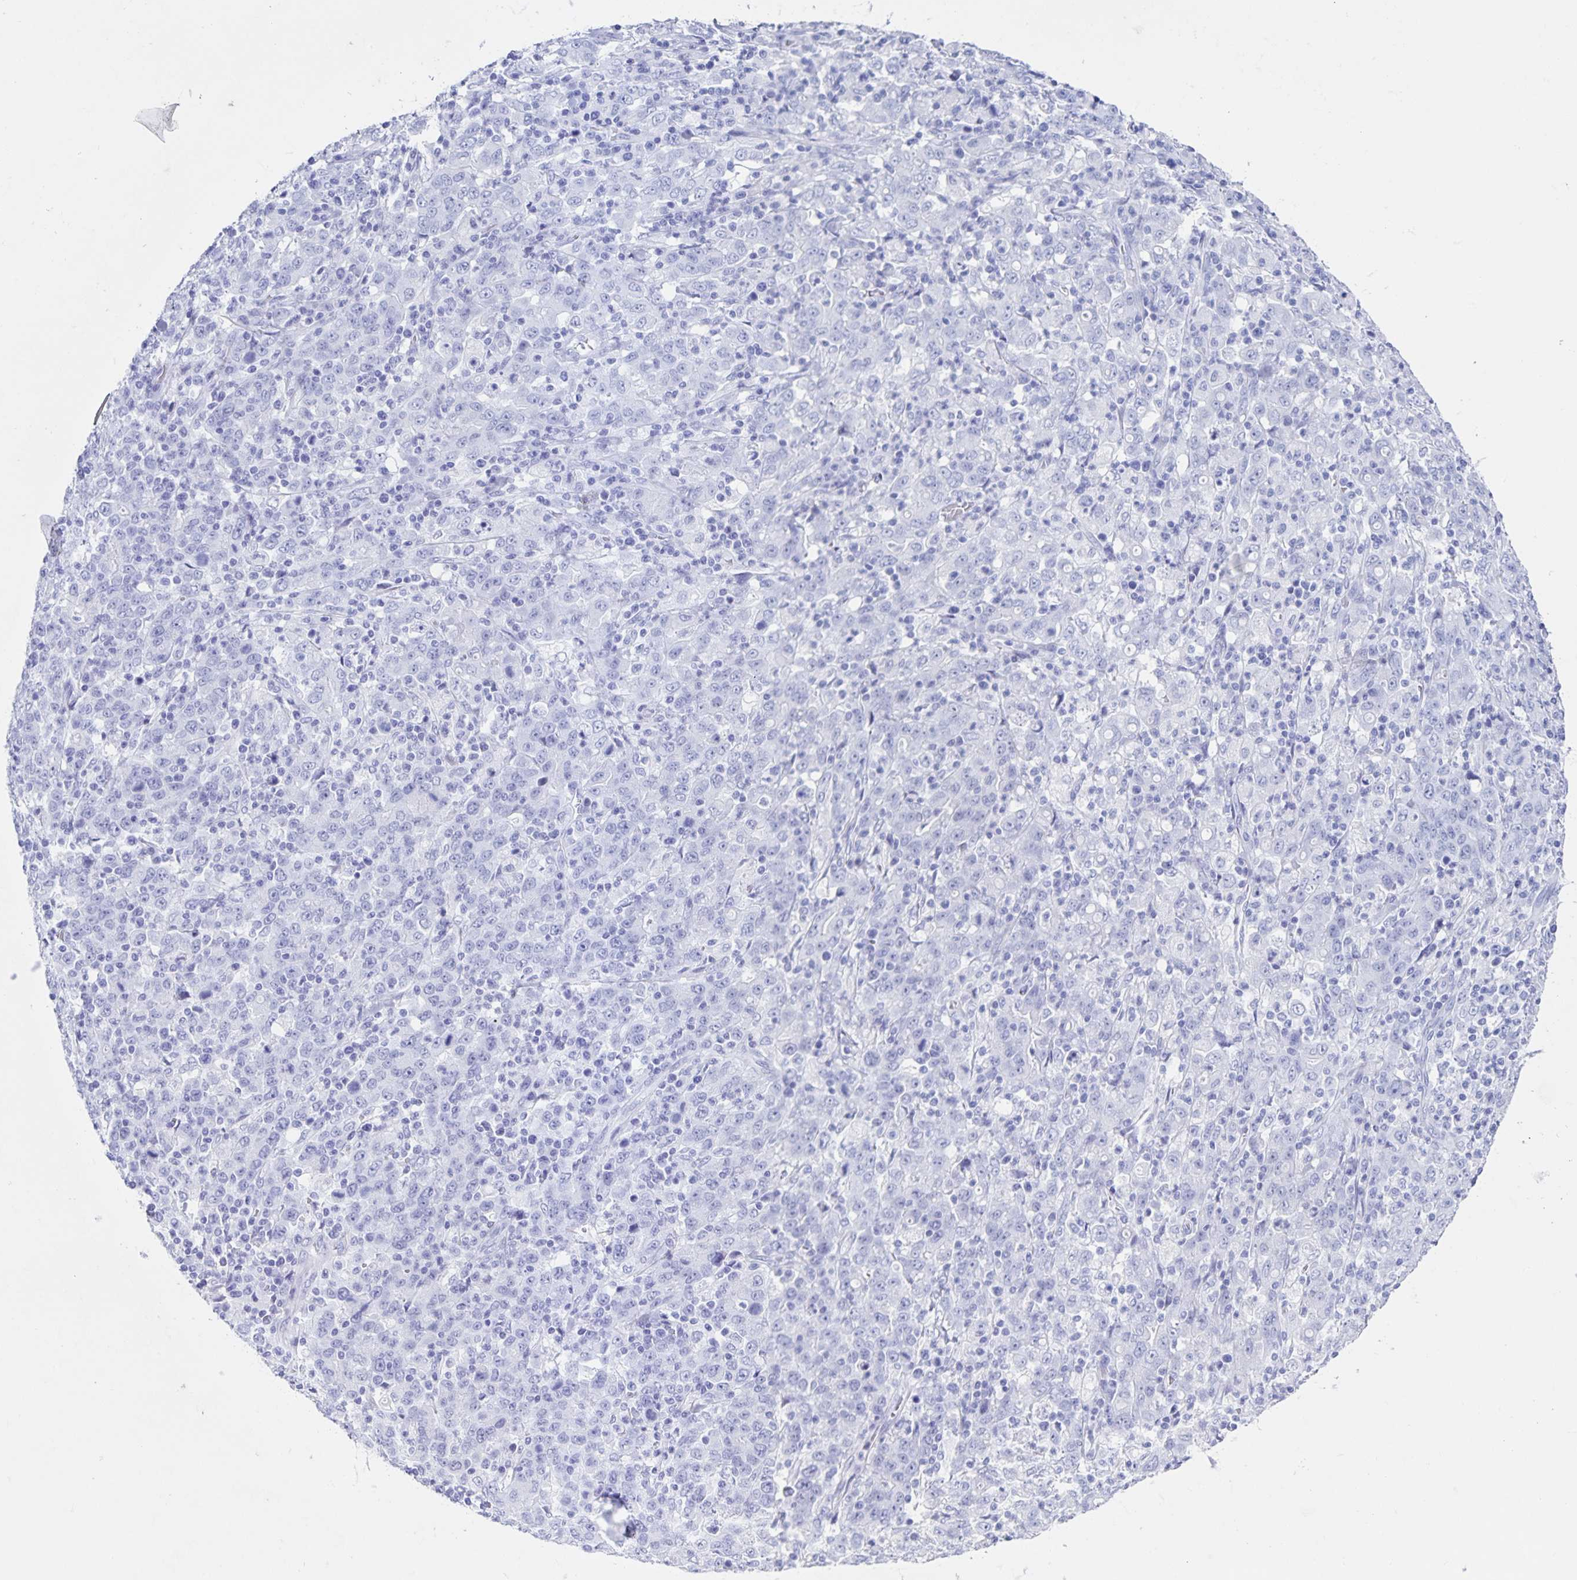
{"staining": {"intensity": "negative", "quantity": "none", "location": "none"}, "tissue": "stomach cancer", "cell_type": "Tumor cells", "image_type": "cancer", "snomed": [{"axis": "morphology", "description": "Adenocarcinoma, NOS"}, {"axis": "topography", "description": "Stomach, upper"}], "caption": "Stomach adenocarcinoma was stained to show a protein in brown. There is no significant positivity in tumor cells.", "gene": "C12orf56", "patient": {"sex": "male", "age": 69}}